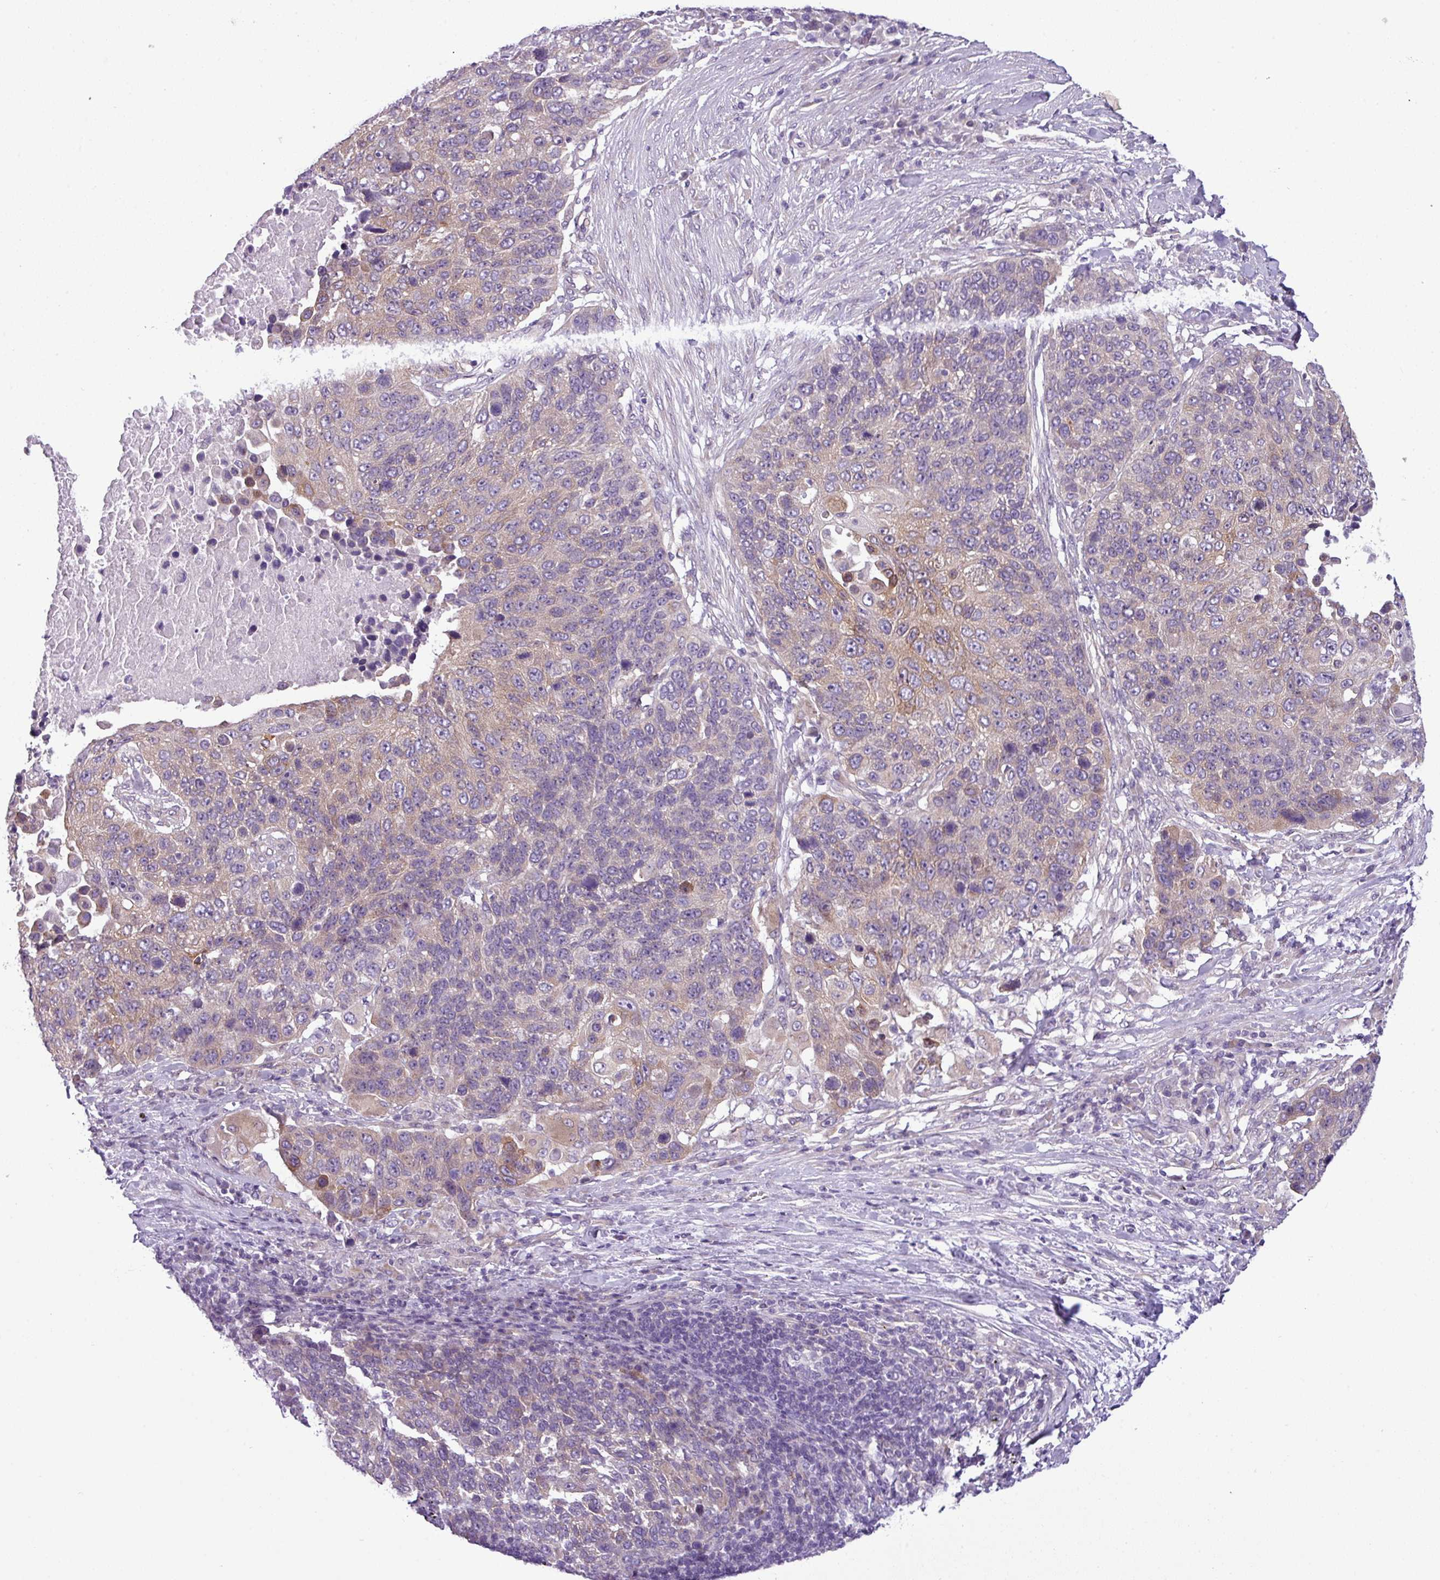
{"staining": {"intensity": "moderate", "quantity": "<25%", "location": "cytoplasmic/membranous"}, "tissue": "lung cancer", "cell_type": "Tumor cells", "image_type": "cancer", "snomed": [{"axis": "morphology", "description": "Normal tissue, NOS"}, {"axis": "morphology", "description": "Squamous cell carcinoma, NOS"}, {"axis": "topography", "description": "Lymph node"}, {"axis": "topography", "description": "Lung"}], "caption": "Protein expression analysis of lung cancer (squamous cell carcinoma) exhibits moderate cytoplasmic/membranous positivity in approximately <25% of tumor cells. Nuclei are stained in blue.", "gene": "TOR1AIP2", "patient": {"sex": "male", "age": 66}}